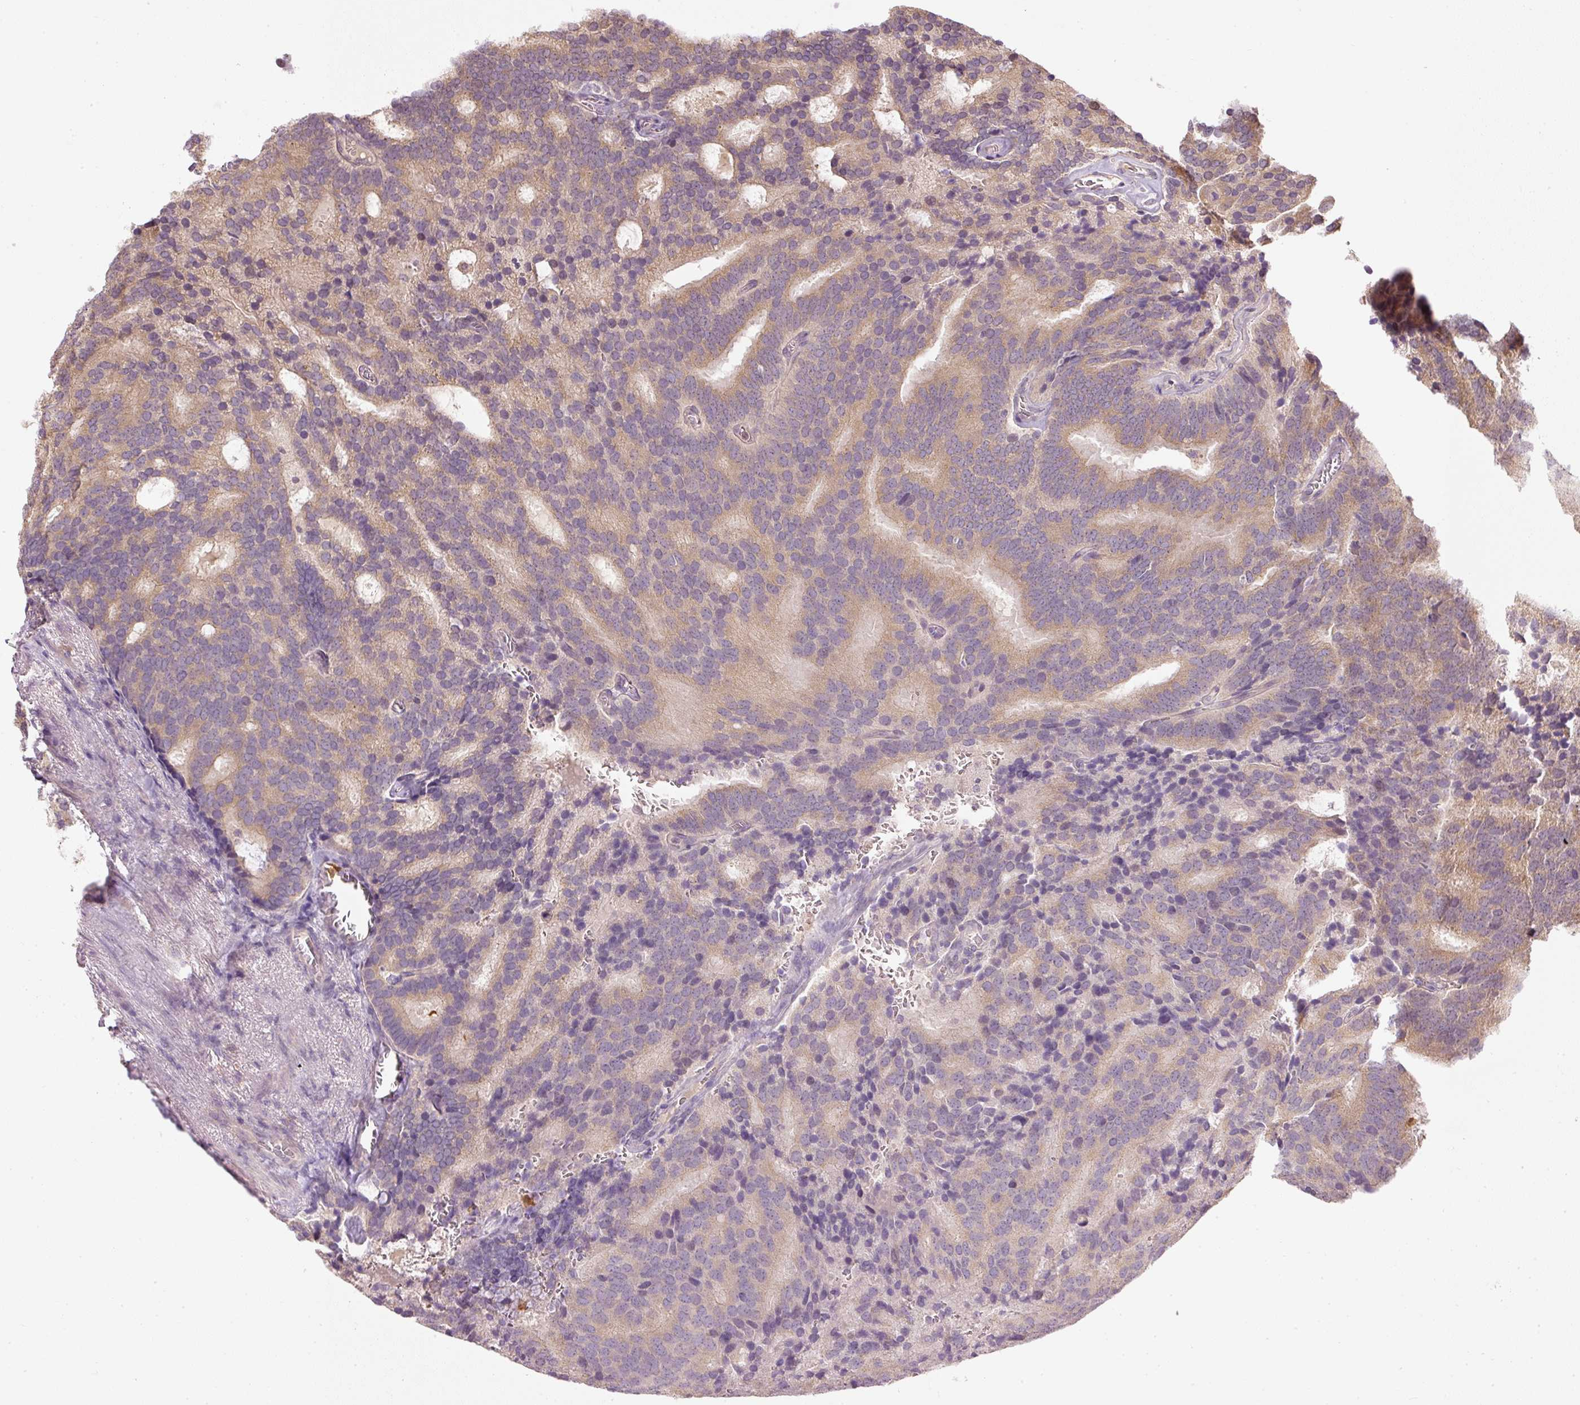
{"staining": {"intensity": "weak", "quantity": ">75%", "location": "cytoplasmic/membranous"}, "tissue": "prostate cancer", "cell_type": "Tumor cells", "image_type": "cancer", "snomed": [{"axis": "morphology", "description": "Adenocarcinoma, Low grade"}, {"axis": "topography", "description": "Prostate"}], "caption": "Prostate cancer was stained to show a protein in brown. There is low levels of weak cytoplasmic/membranous staining in about >75% of tumor cells. Ihc stains the protein in brown and the nuclei are stained blue.", "gene": "CTTNBP2", "patient": {"sex": "male", "age": 71}}